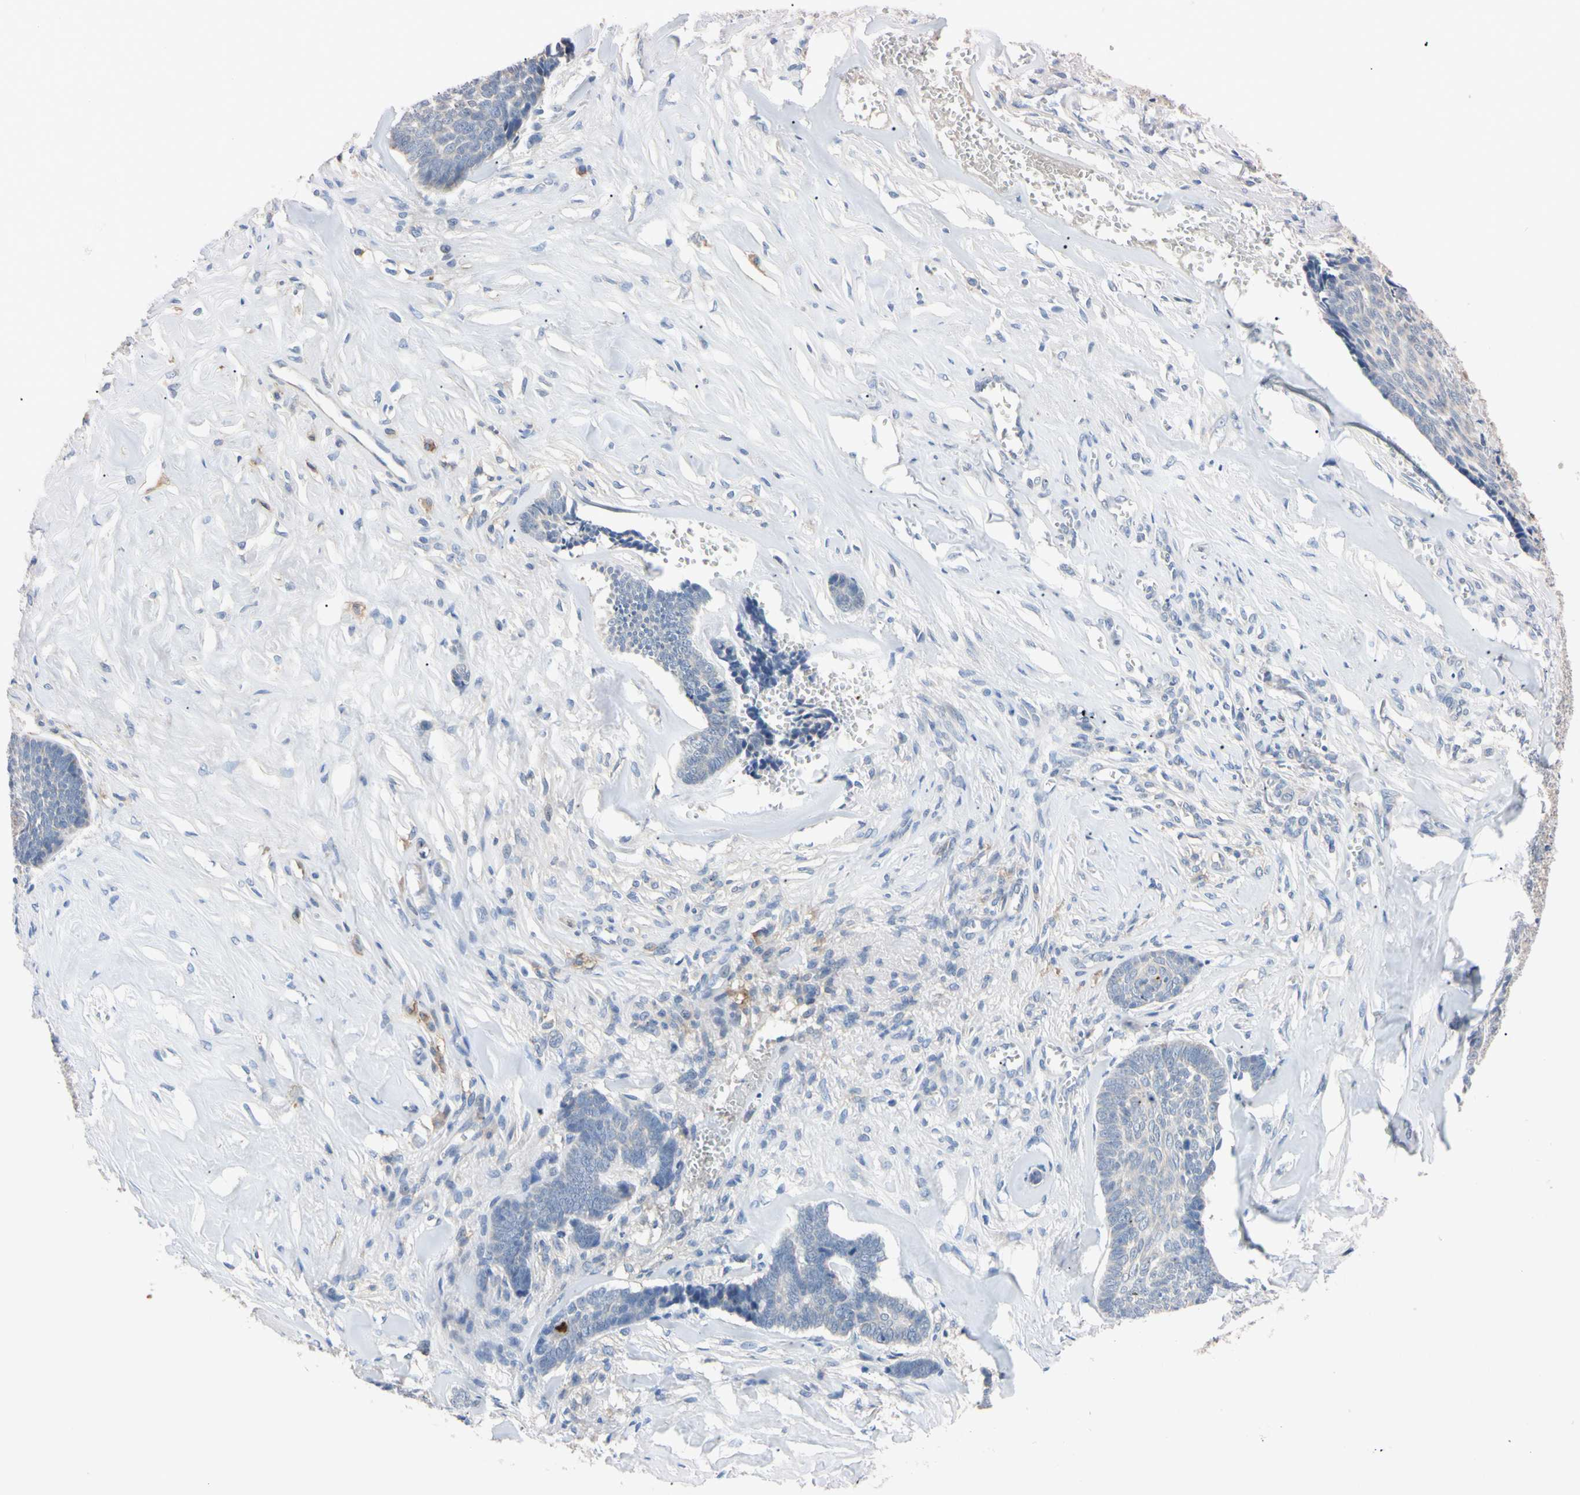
{"staining": {"intensity": "negative", "quantity": "none", "location": "none"}, "tissue": "skin cancer", "cell_type": "Tumor cells", "image_type": "cancer", "snomed": [{"axis": "morphology", "description": "Basal cell carcinoma"}, {"axis": "topography", "description": "Skin"}], "caption": "Immunohistochemistry (IHC) of human skin cancer (basal cell carcinoma) displays no positivity in tumor cells.", "gene": "PNKD", "patient": {"sex": "male", "age": 84}}